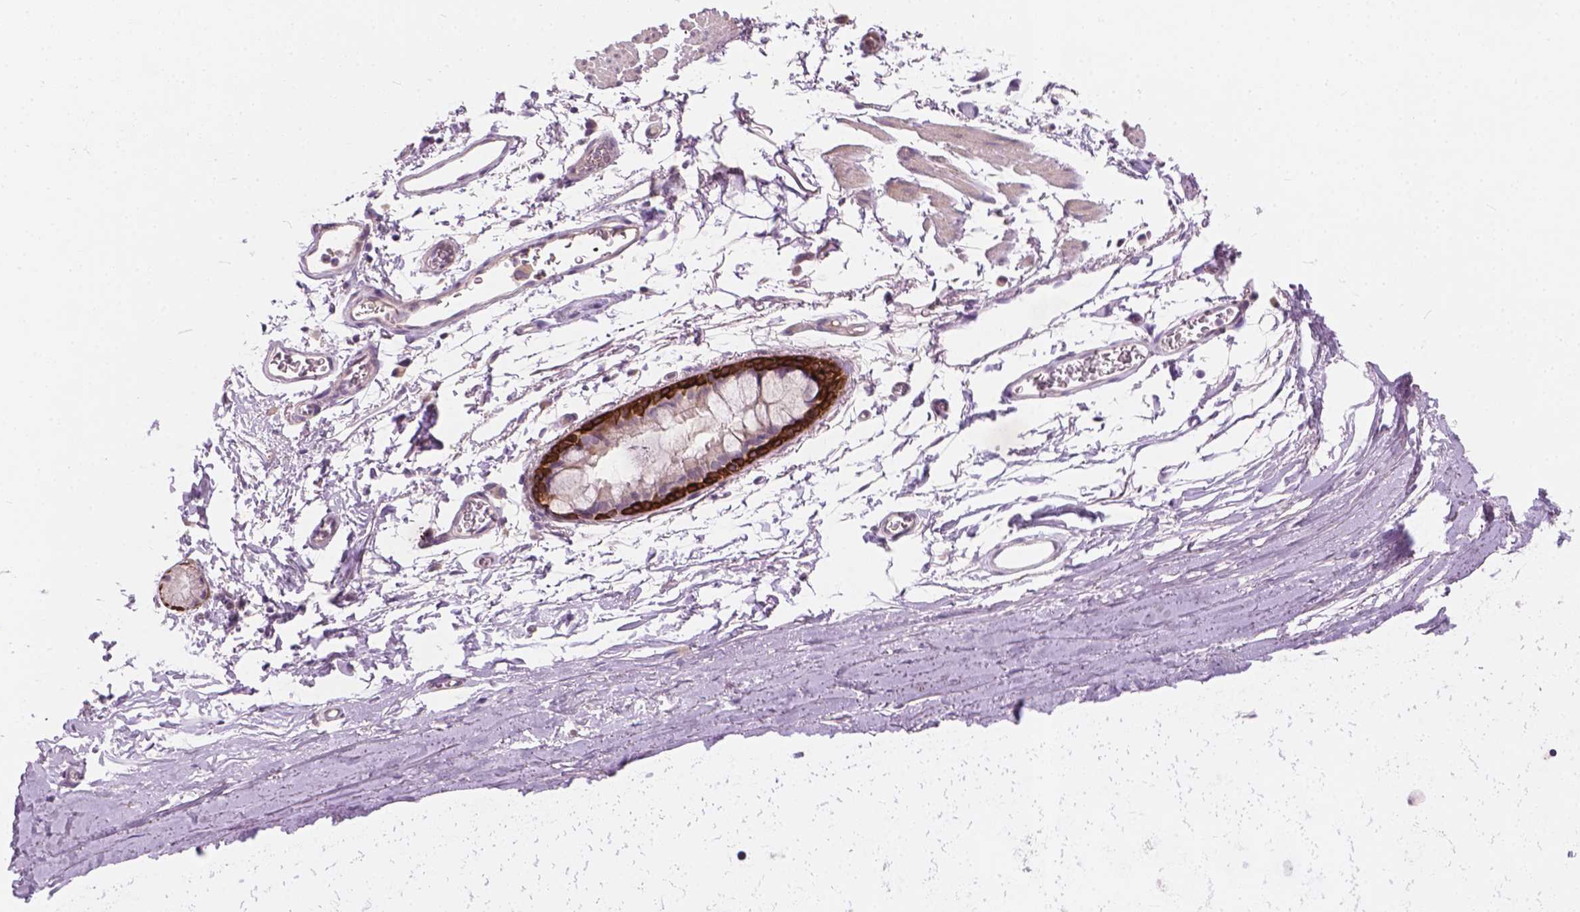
{"staining": {"intensity": "negative", "quantity": "none", "location": "none"}, "tissue": "soft tissue", "cell_type": "Fibroblasts", "image_type": "normal", "snomed": [{"axis": "morphology", "description": "Normal tissue, NOS"}, {"axis": "topography", "description": "Cartilage tissue"}, {"axis": "topography", "description": "Bronchus"}], "caption": "High power microscopy photomicrograph of an IHC micrograph of normal soft tissue, revealing no significant expression in fibroblasts. (DAB IHC with hematoxylin counter stain).", "gene": "KRT17", "patient": {"sex": "female", "age": 79}}